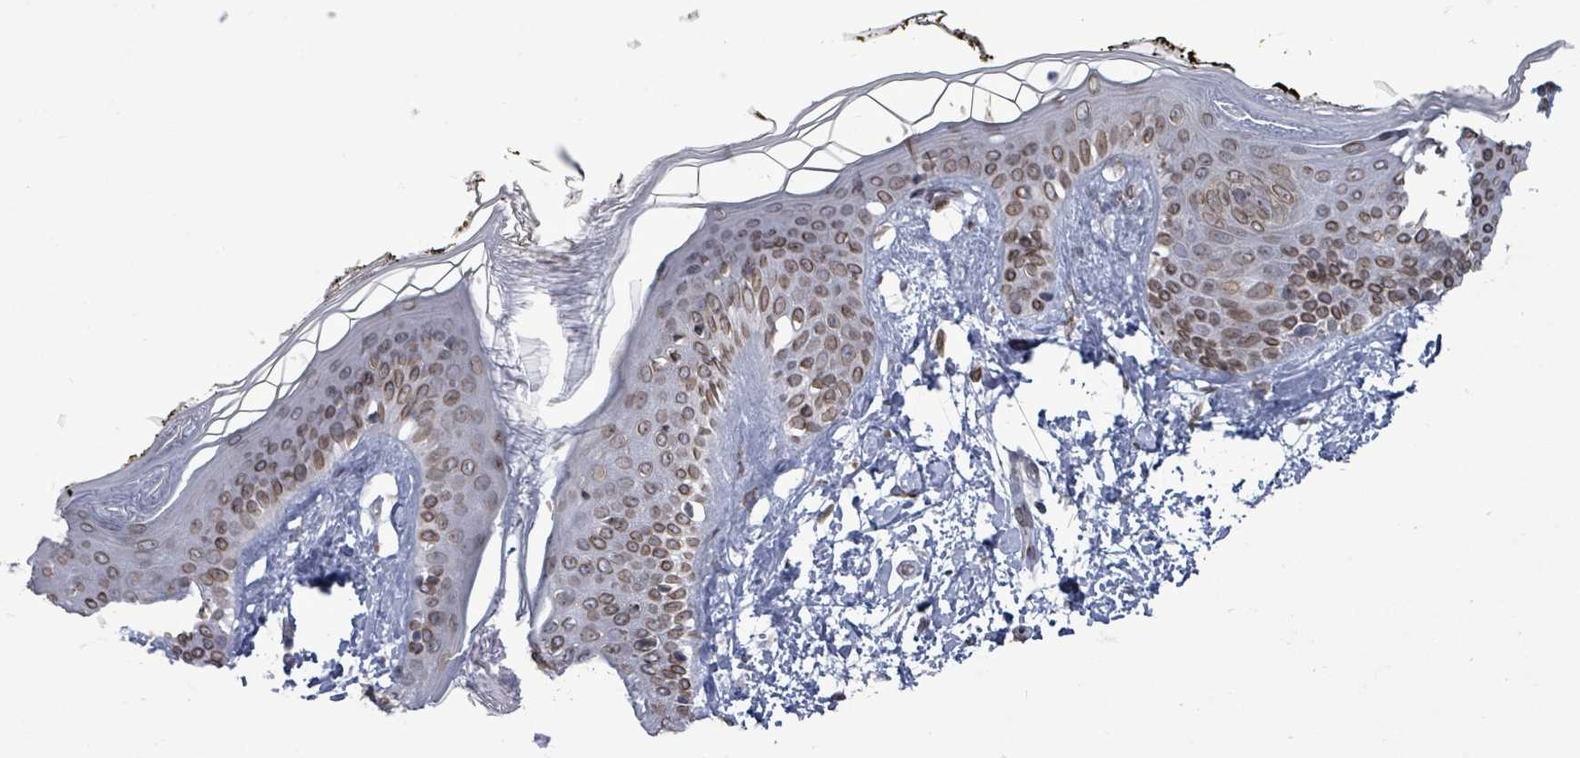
{"staining": {"intensity": "moderate", "quantity": ">75%", "location": "nuclear"}, "tissue": "skin", "cell_type": "Fibroblasts", "image_type": "normal", "snomed": [{"axis": "morphology", "description": "Normal tissue, NOS"}, {"axis": "topography", "description": "Skin"}], "caption": "A brown stain shows moderate nuclear staining of a protein in fibroblasts of benign skin. Nuclei are stained in blue.", "gene": "ARFGAP1", "patient": {"sex": "female", "age": 34}}